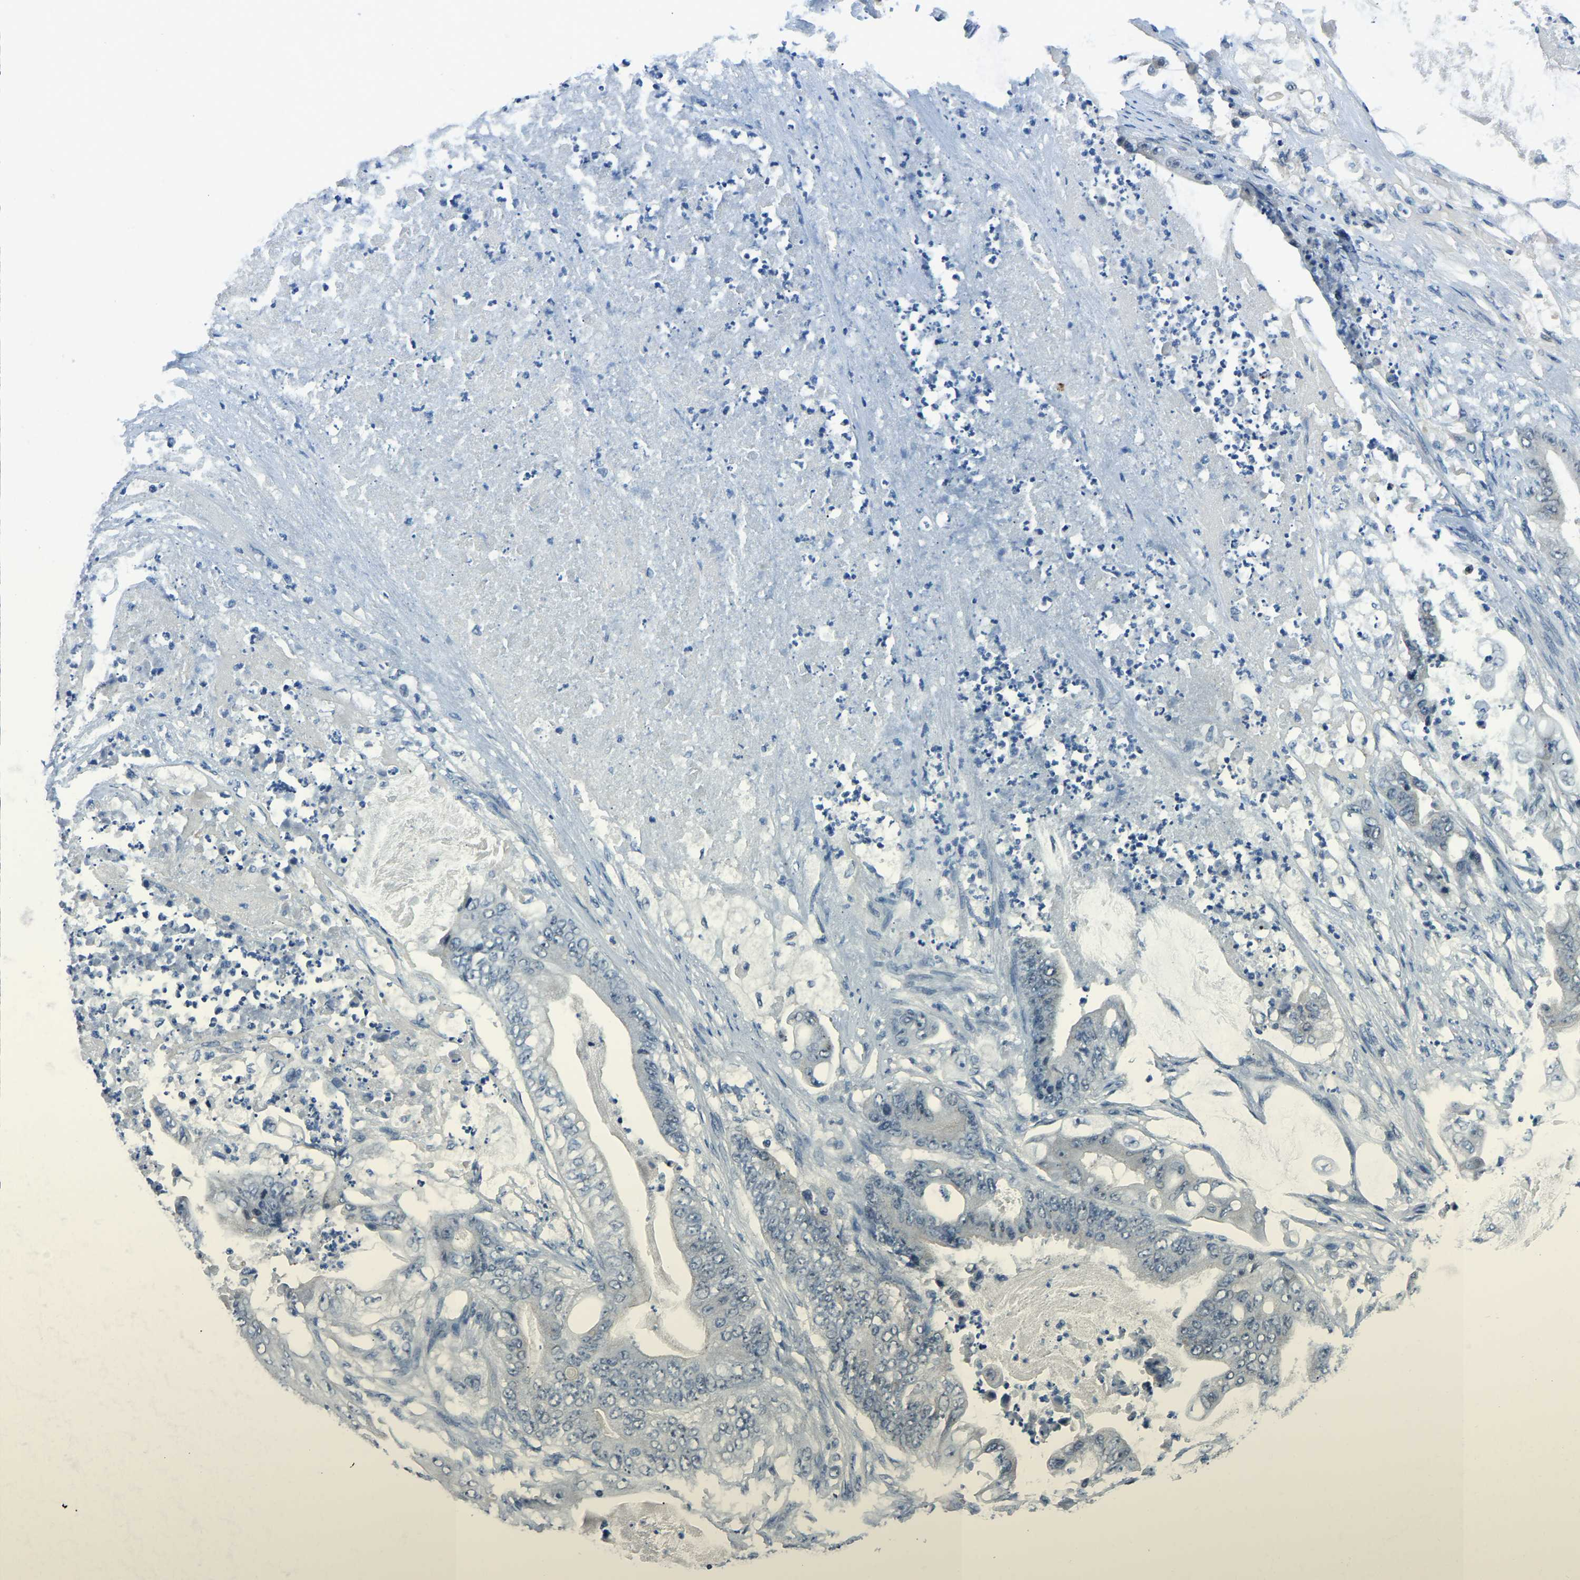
{"staining": {"intensity": "negative", "quantity": "none", "location": "none"}, "tissue": "stomach cancer", "cell_type": "Tumor cells", "image_type": "cancer", "snomed": [{"axis": "morphology", "description": "Adenocarcinoma, NOS"}, {"axis": "topography", "description": "Stomach"}], "caption": "This is an immunohistochemistry (IHC) image of human stomach cancer. There is no staining in tumor cells.", "gene": "RRP1", "patient": {"sex": "female", "age": 73}}